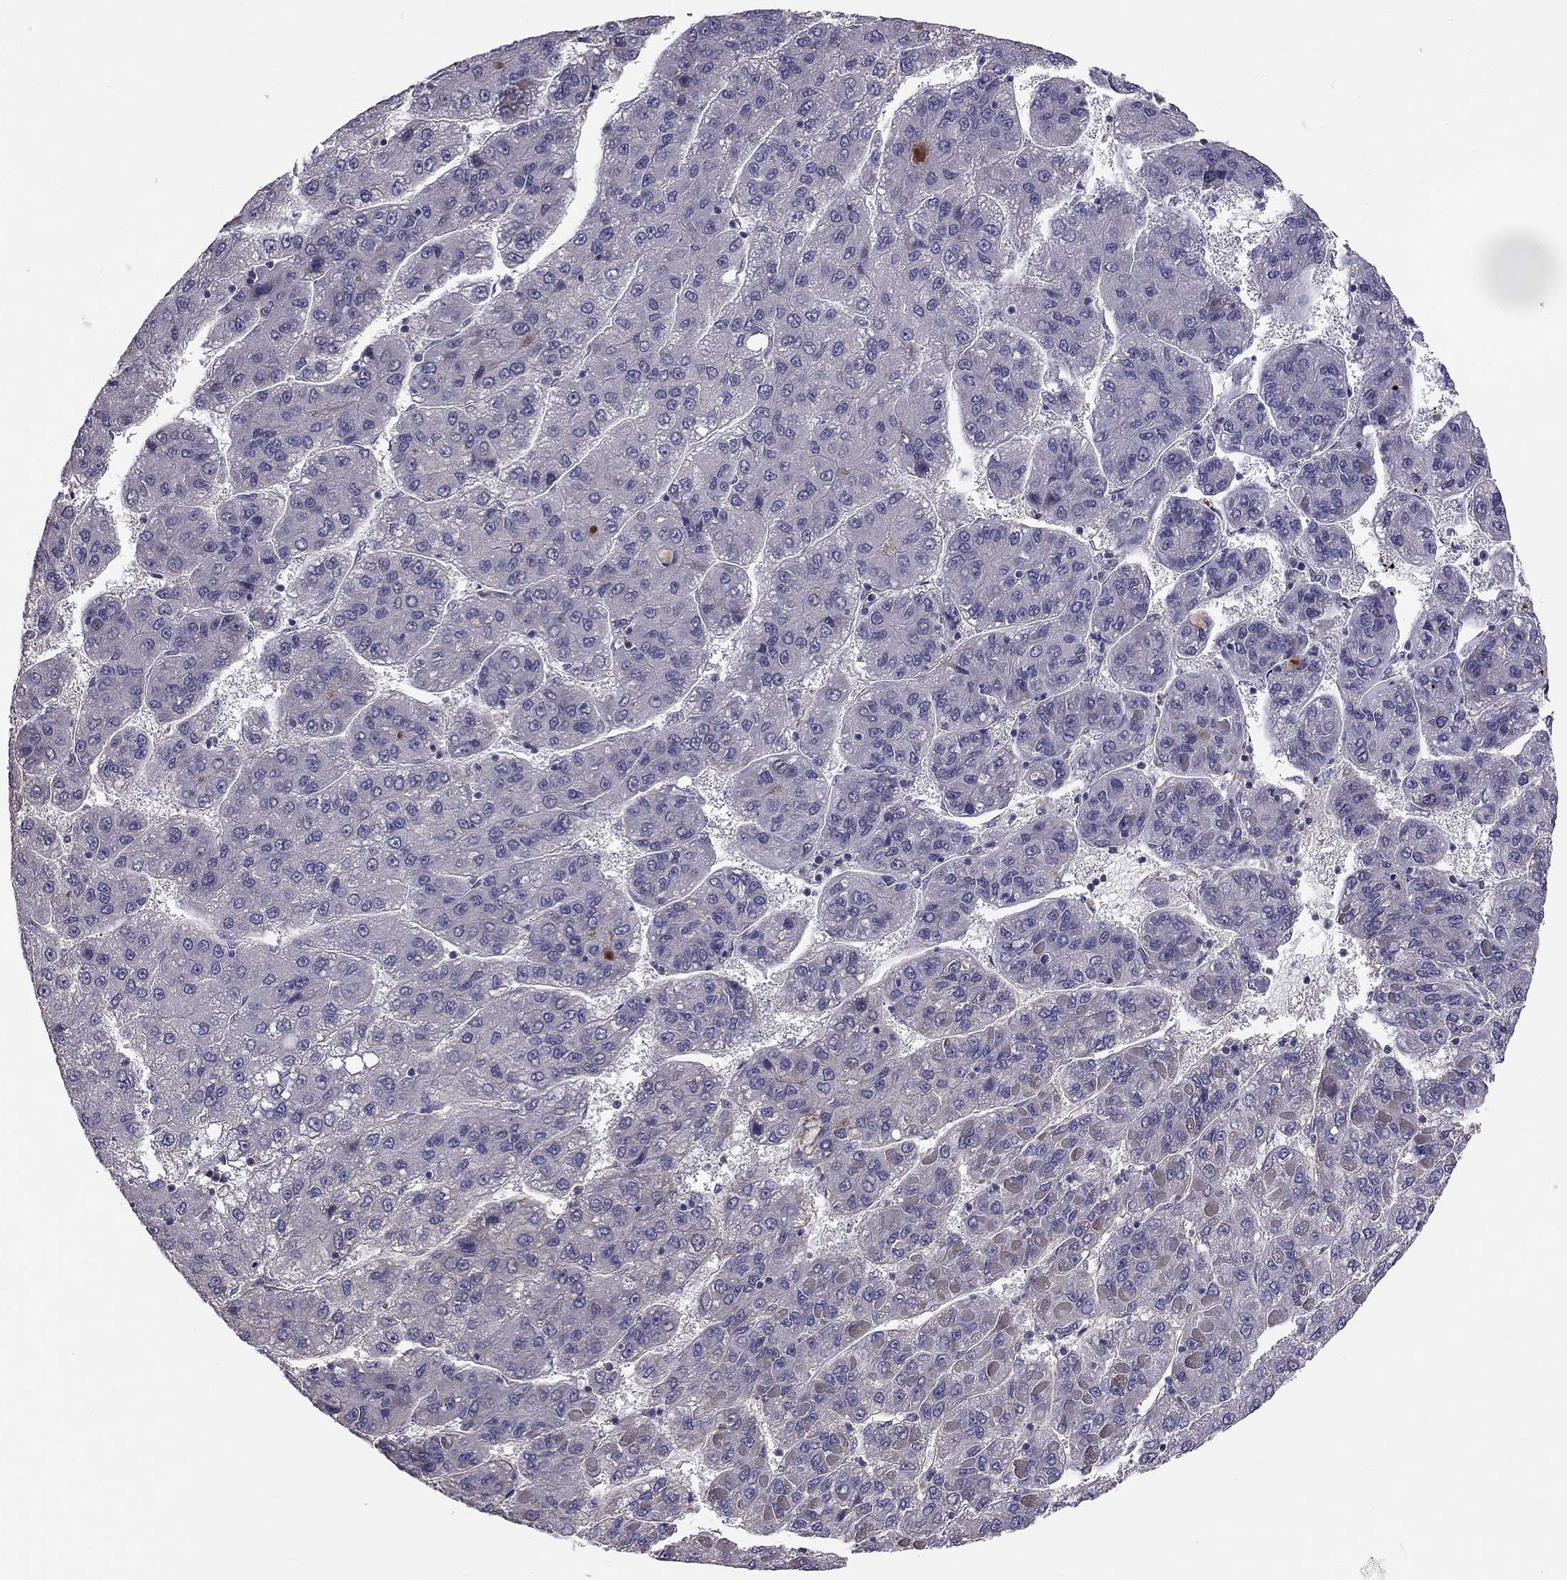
{"staining": {"intensity": "negative", "quantity": "none", "location": "none"}, "tissue": "liver cancer", "cell_type": "Tumor cells", "image_type": "cancer", "snomed": [{"axis": "morphology", "description": "Carcinoma, Hepatocellular, NOS"}, {"axis": "topography", "description": "Liver"}], "caption": "Immunohistochemical staining of liver hepatocellular carcinoma exhibits no significant expression in tumor cells.", "gene": "GJB4", "patient": {"sex": "female", "age": 82}}